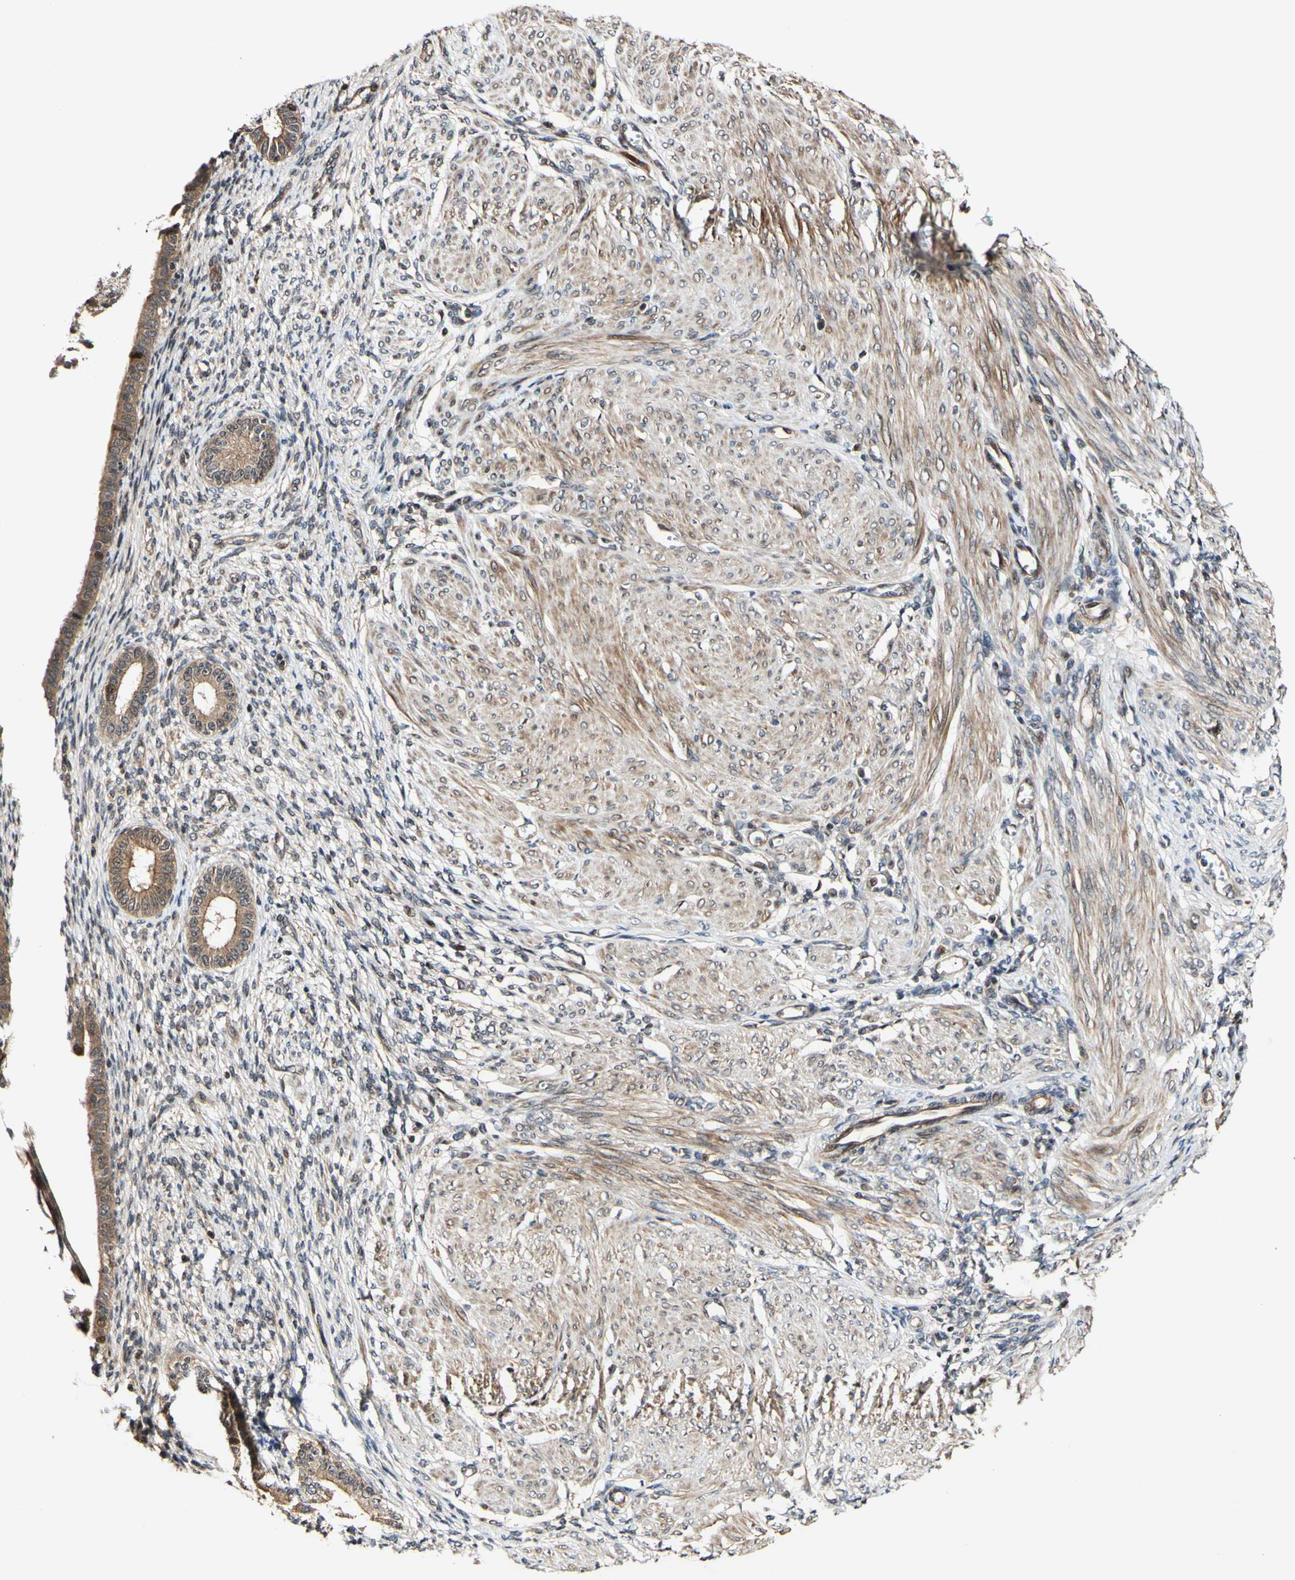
{"staining": {"intensity": "weak", "quantity": ">75%", "location": "cytoplasmic/membranous"}, "tissue": "endometrium", "cell_type": "Cells in endometrial stroma", "image_type": "normal", "snomed": [{"axis": "morphology", "description": "Normal tissue, NOS"}, {"axis": "topography", "description": "Endometrium"}], "caption": "Immunohistochemistry (DAB (3,3'-diaminobenzidine)) staining of unremarkable endometrium shows weak cytoplasmic/membranous protein staining in approximately >75% of cells in endometrial stroma. The protein is stained brown, and the nuclei are stained in blue (DAB IHC with brightfield microscopy, high magnification).", "gene": "CSNK1E", "patient": {"sex": "female", "age": 72}}